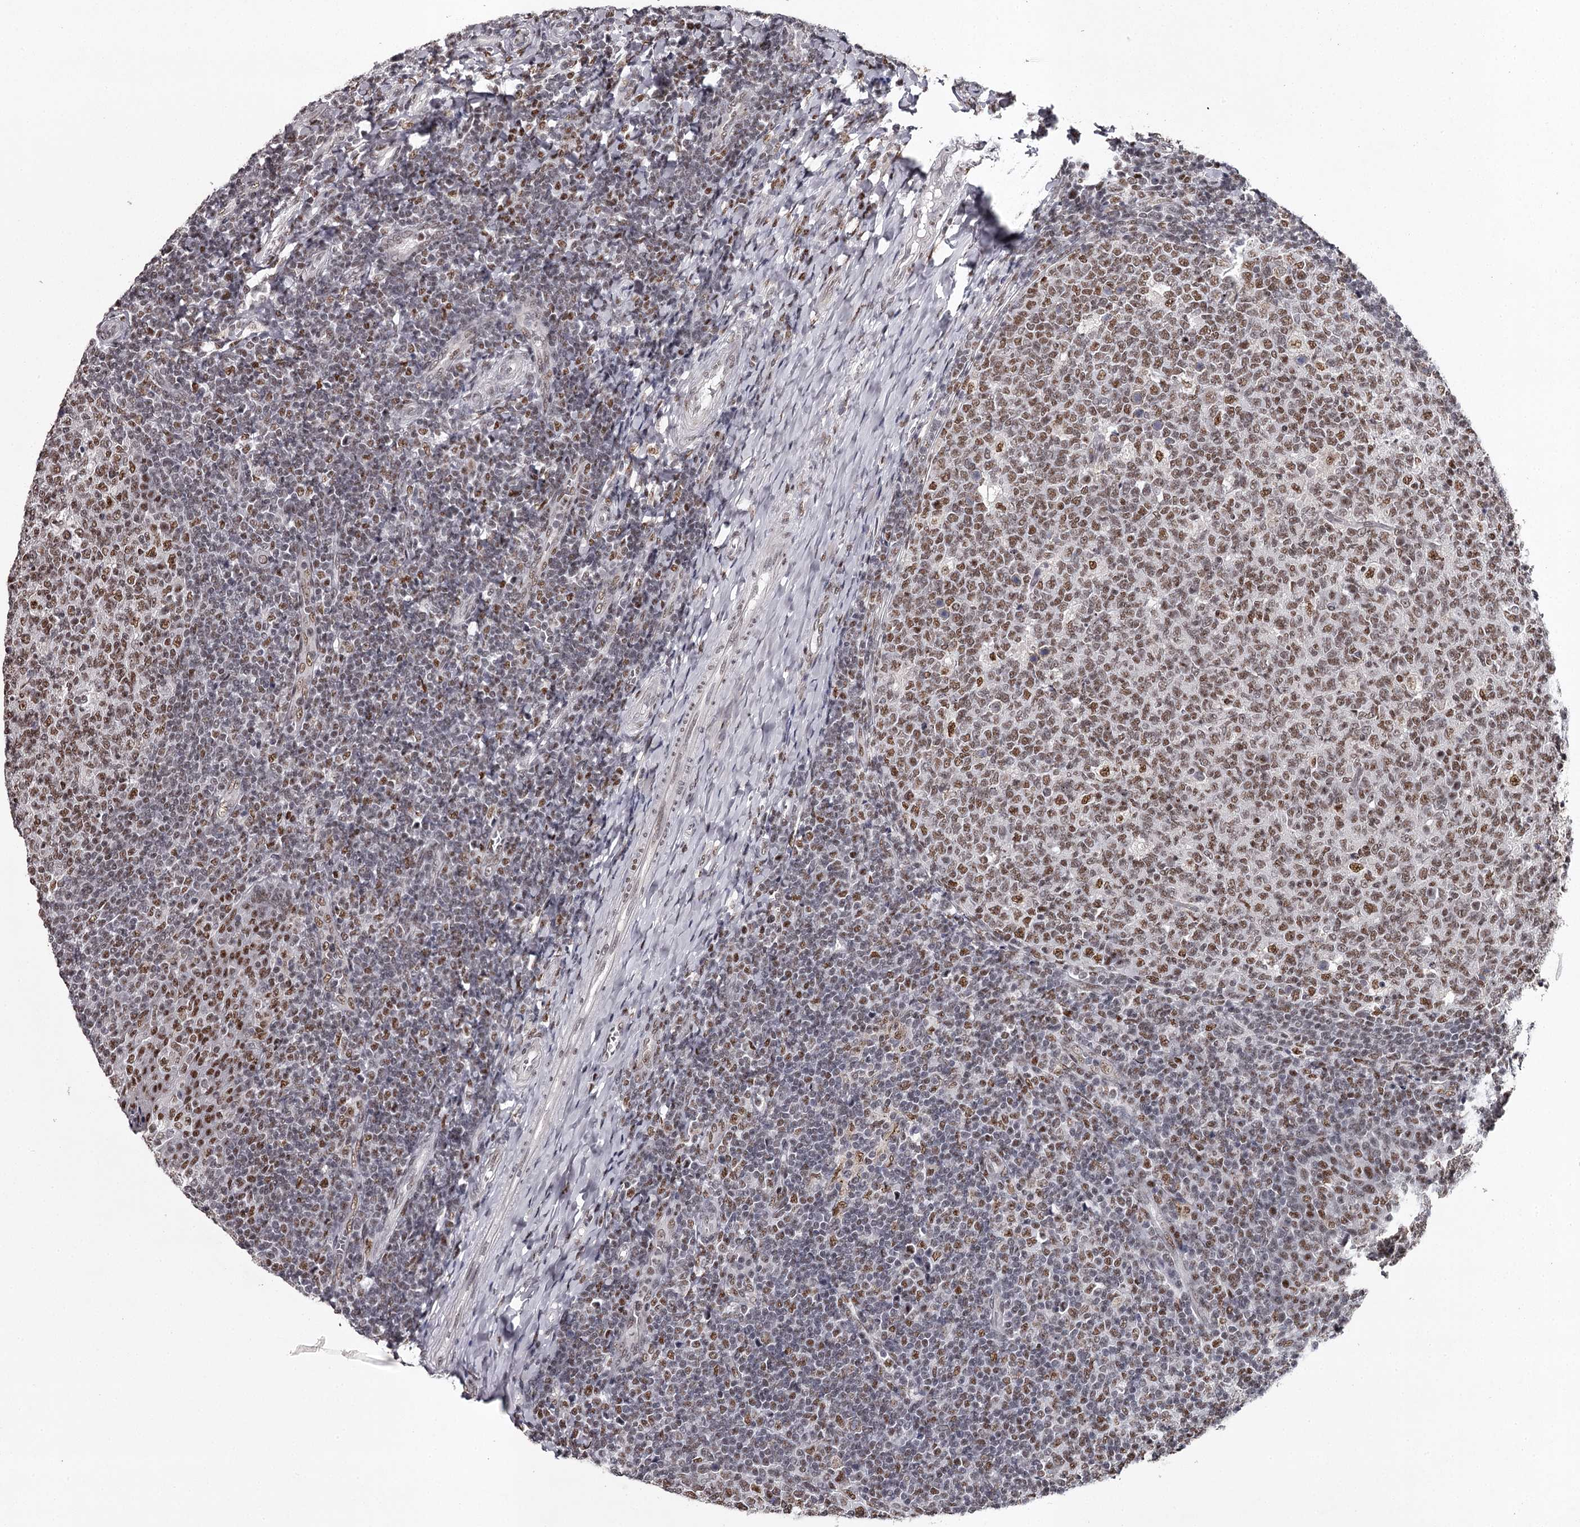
{"staining": {"intensity": "moderate", "quantity": ">75%", "location": "nuclear"}, "tissue": "tonsil", "cell_type": "Germinal center cells", "image_type": "normal", "snomed": [{"axis": "morphology", "description": "Normal tissue, NOS"}, {"axis": "topography", "description": "Tonsil"}], "caption": "Immunohistochemical staining of normal tonsil exhibits moderate nuclear protein staining in about >75% of germinal center cells.", "gene": "PSPC1", "patient": {"sex": "female", "age": 19}}